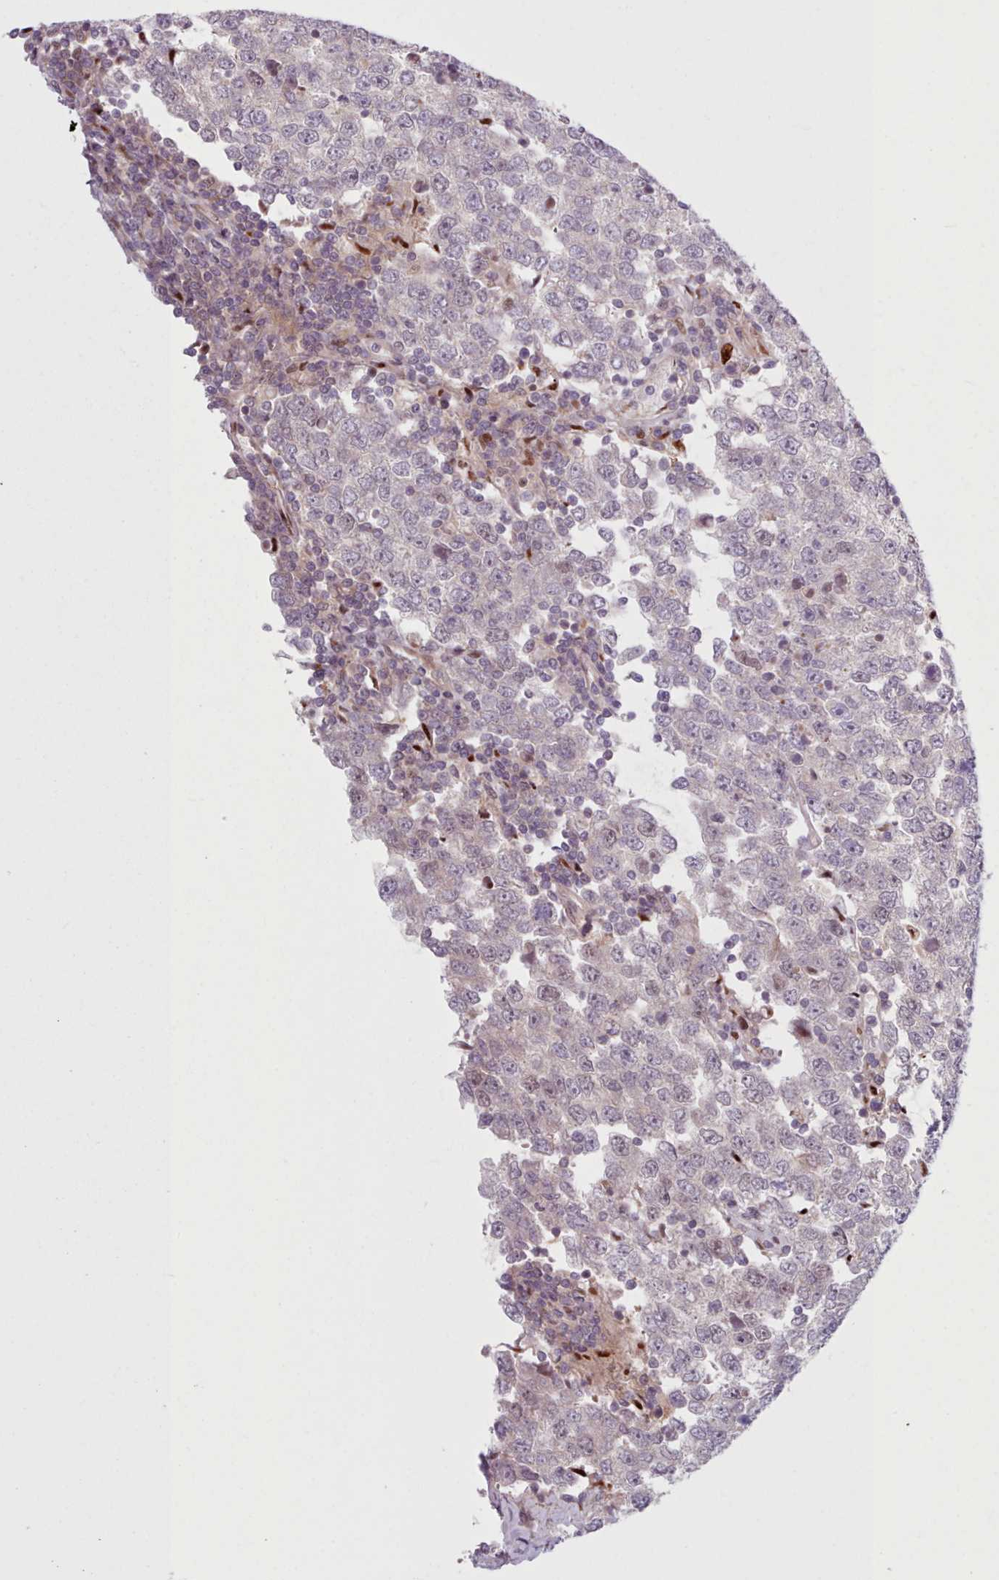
{"staining": {"intensity": "negative", "quantity": "none", "location": "none"}, "tissue": "testis cancer", "cell_type": "Tumor cells", "image_type": "cancer", "snomed": [{"axis": "morphology", "description": "Seminoma, NOS"}, {"axis": "morphology", "description": "Carcinoma, Embryonal, NOS"}, {"axis": "topography", "description": "Testis"}], "caption": "Immunohistochemistry (IHC) micrograph of human testis embryonal carcinoma stained for a protein (brown), which demonstrates no positivity in tumor cells.", "gene": "KBTBD7", "patient": {"sex": "male", "age": 28}}